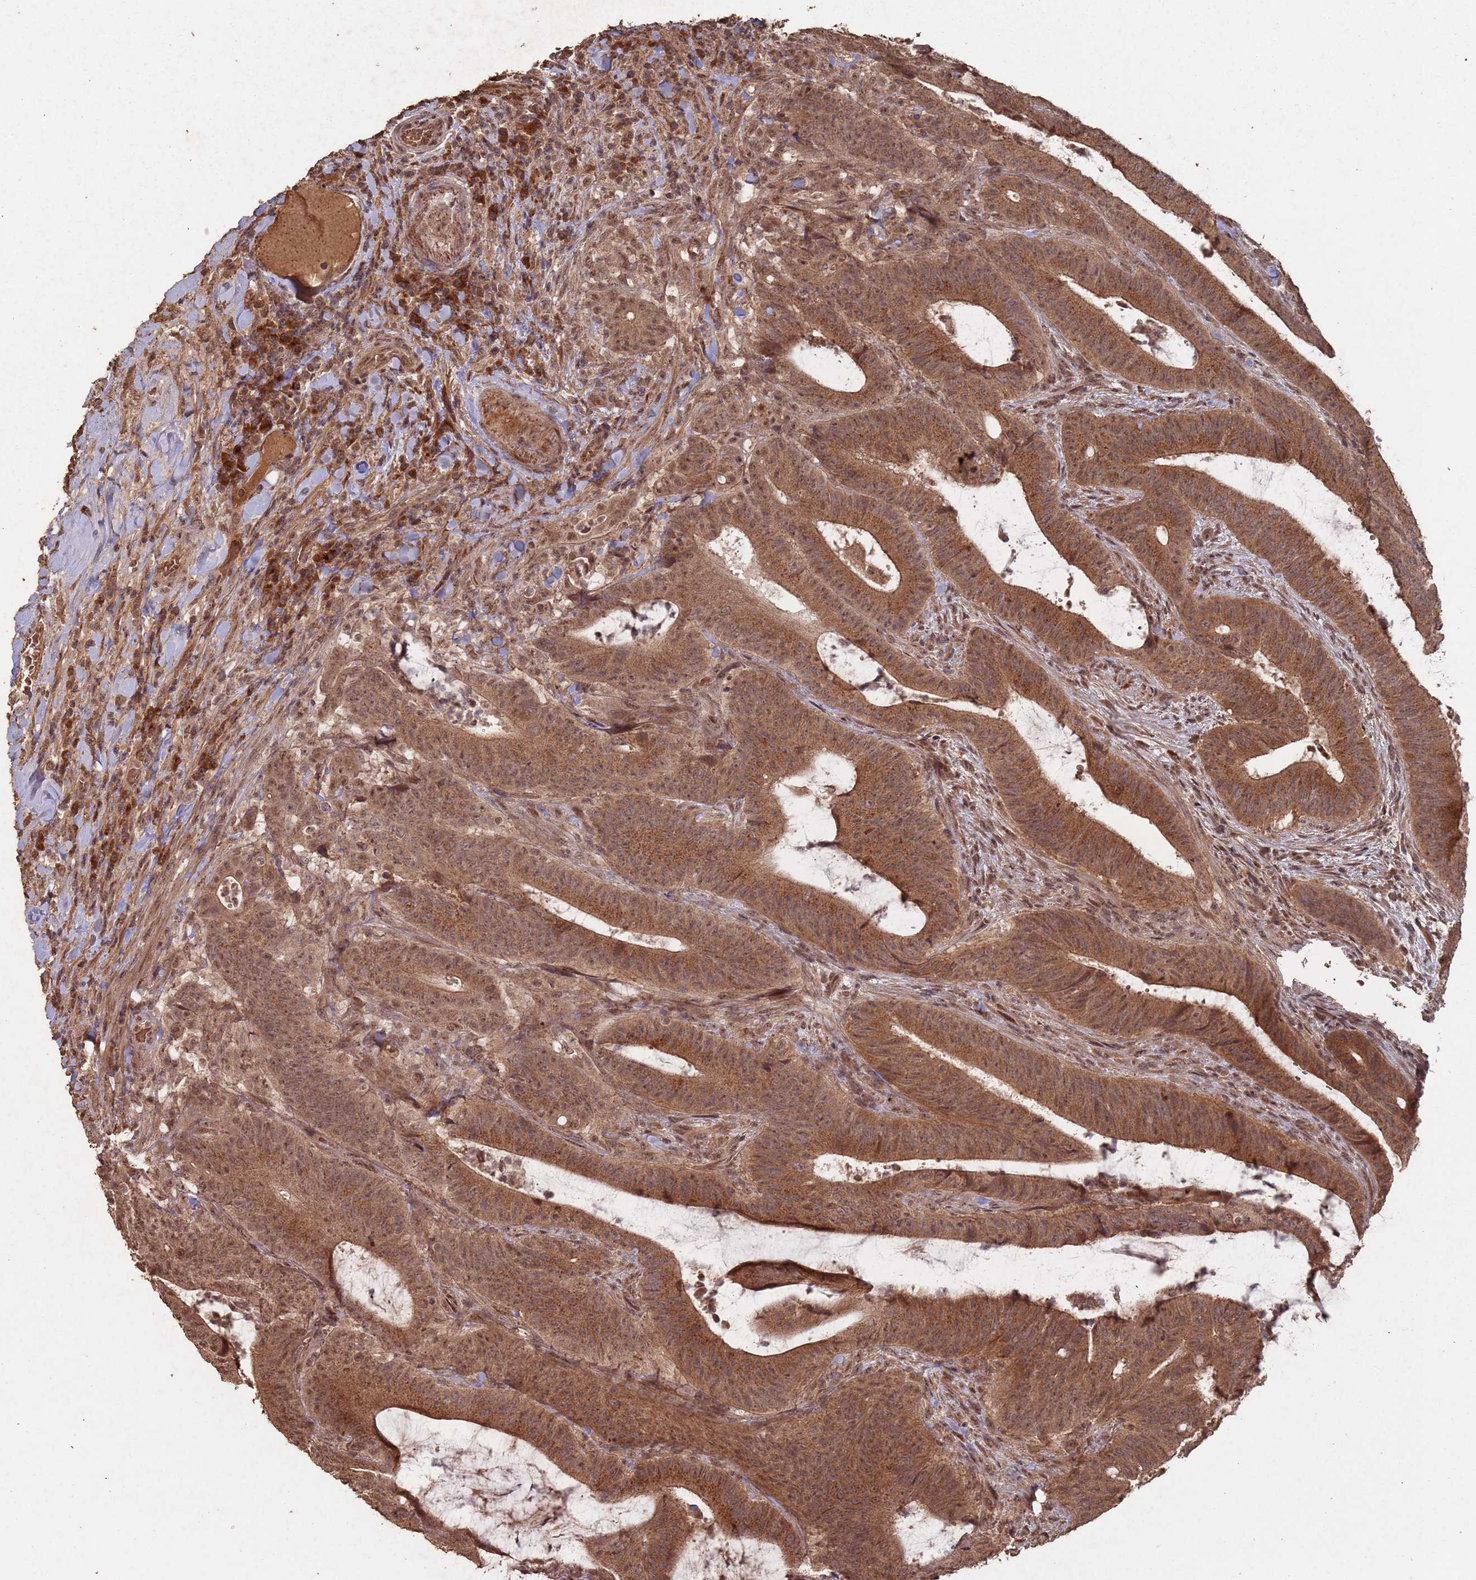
{"staining": {"intensity": "strong", "quantity": ">75%", "location": "cytoplasmic/membranous,nuclear"}, "tissue": "colorectal cancer", "cell_type": "Tumor cells", "image_type": "cancer", "snomed": [{"axis": "morphology", "description": "Adenocarcinoma, NOS"}, {"axis": "topography", "description": "Colon"}], "caption": "Strong cytoplasmic/membranous and nuclear protein staining is identified in about >75% of tumor cells in colorectal cancer.", "gene": "FRAT1", "patient": {"sex": "female", "age": 43}}